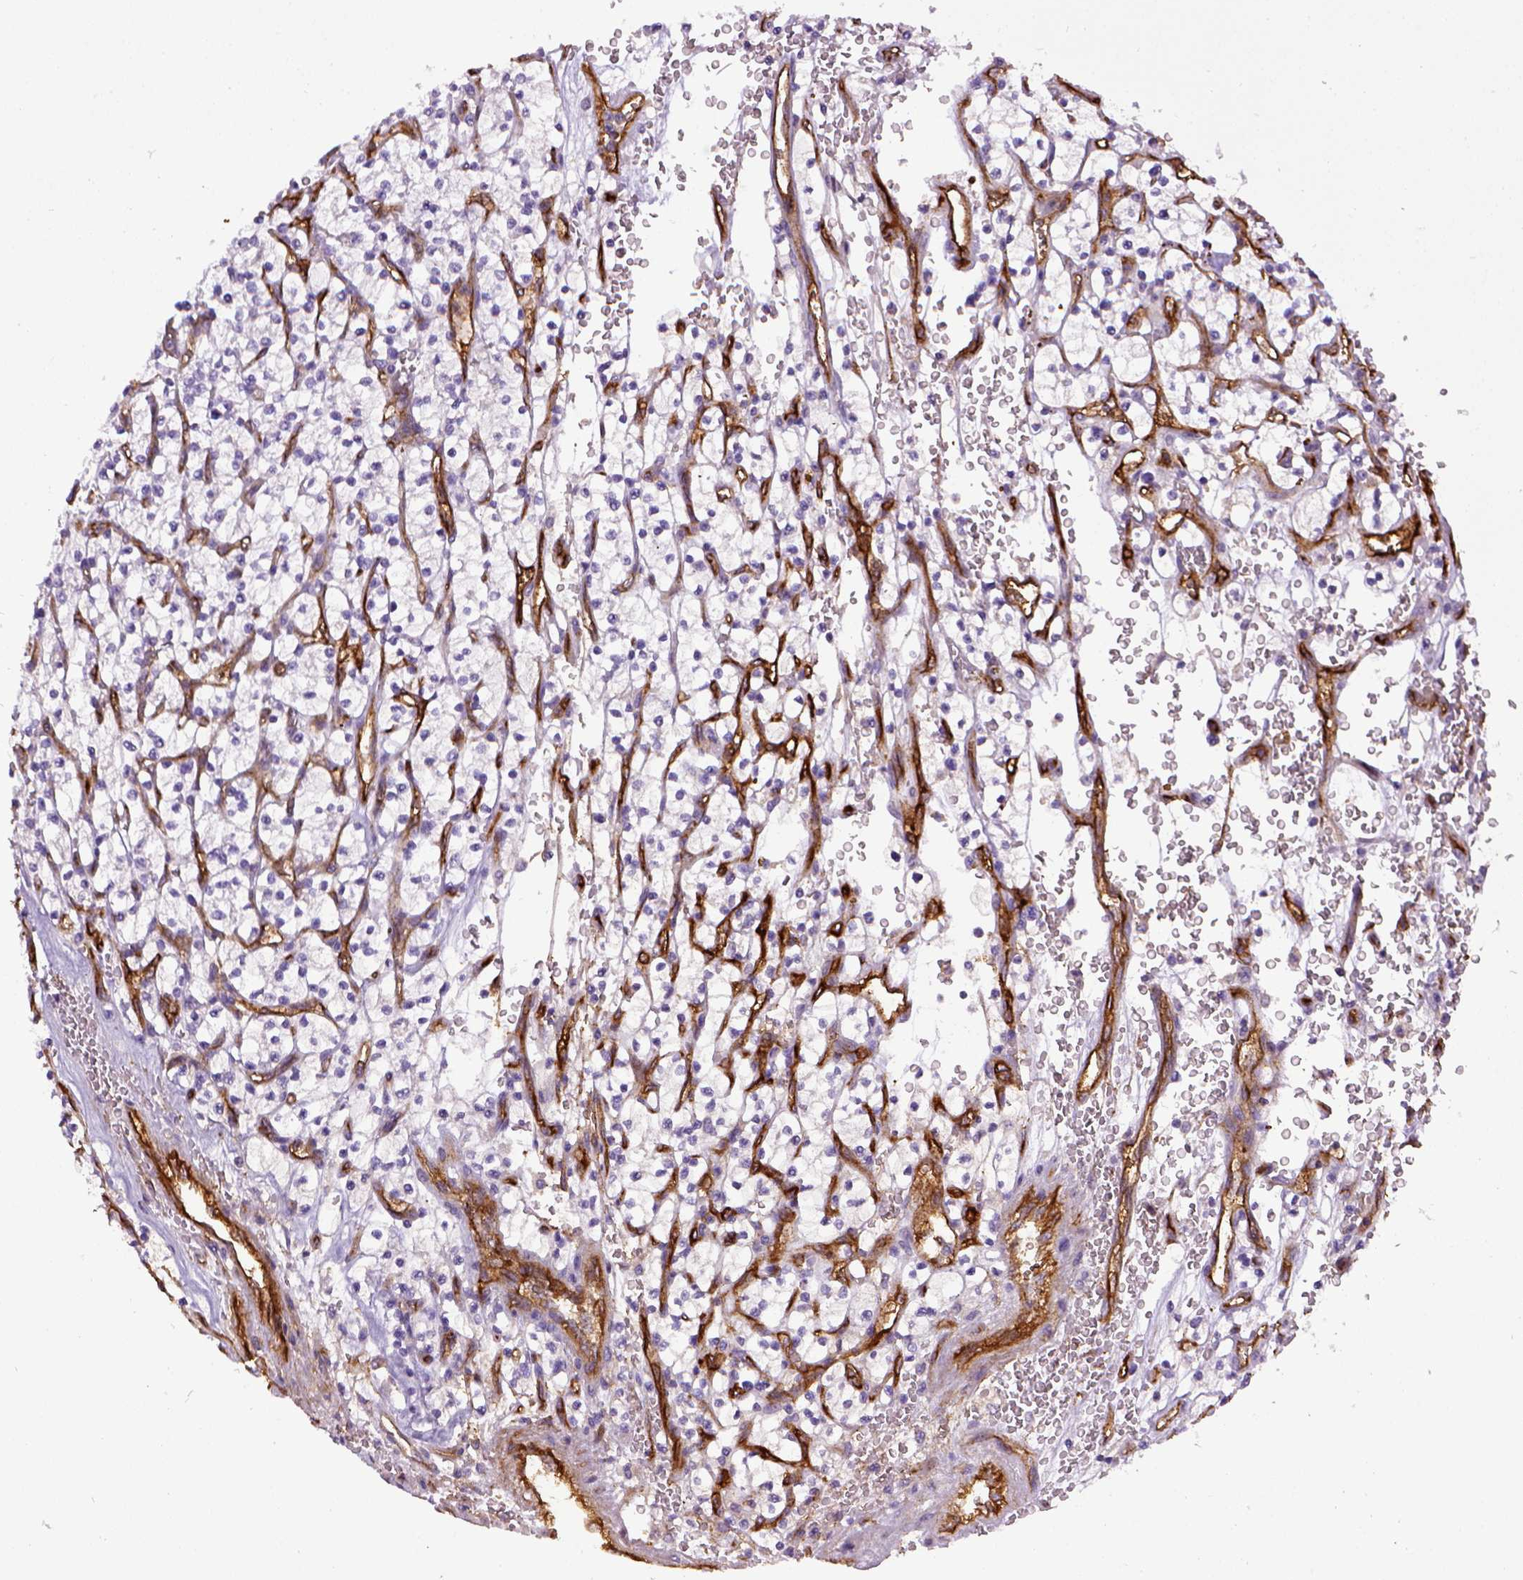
{"staining": {"intensity": "negative", "quantity": "none", "location": "none"}, "tissue": "renal cancer", "cell_type": "Tumor cells", "image_type": "cancer", "snomed": [{"axis": "morphology", "description": "Adenocarcinoma, NOS"}, {"axis": "topography", "description": "Kidney"}], "caption": "The micrograph displays no staining of tumor cells in renal cancer (adenocarcinoma). (Stains: DAB IHC with hematoxylin counter stain, Microscopy: brightfield microscopy at high magnification).", "gene": "ENG", "patient": {"sex": "female", "age": 64}}